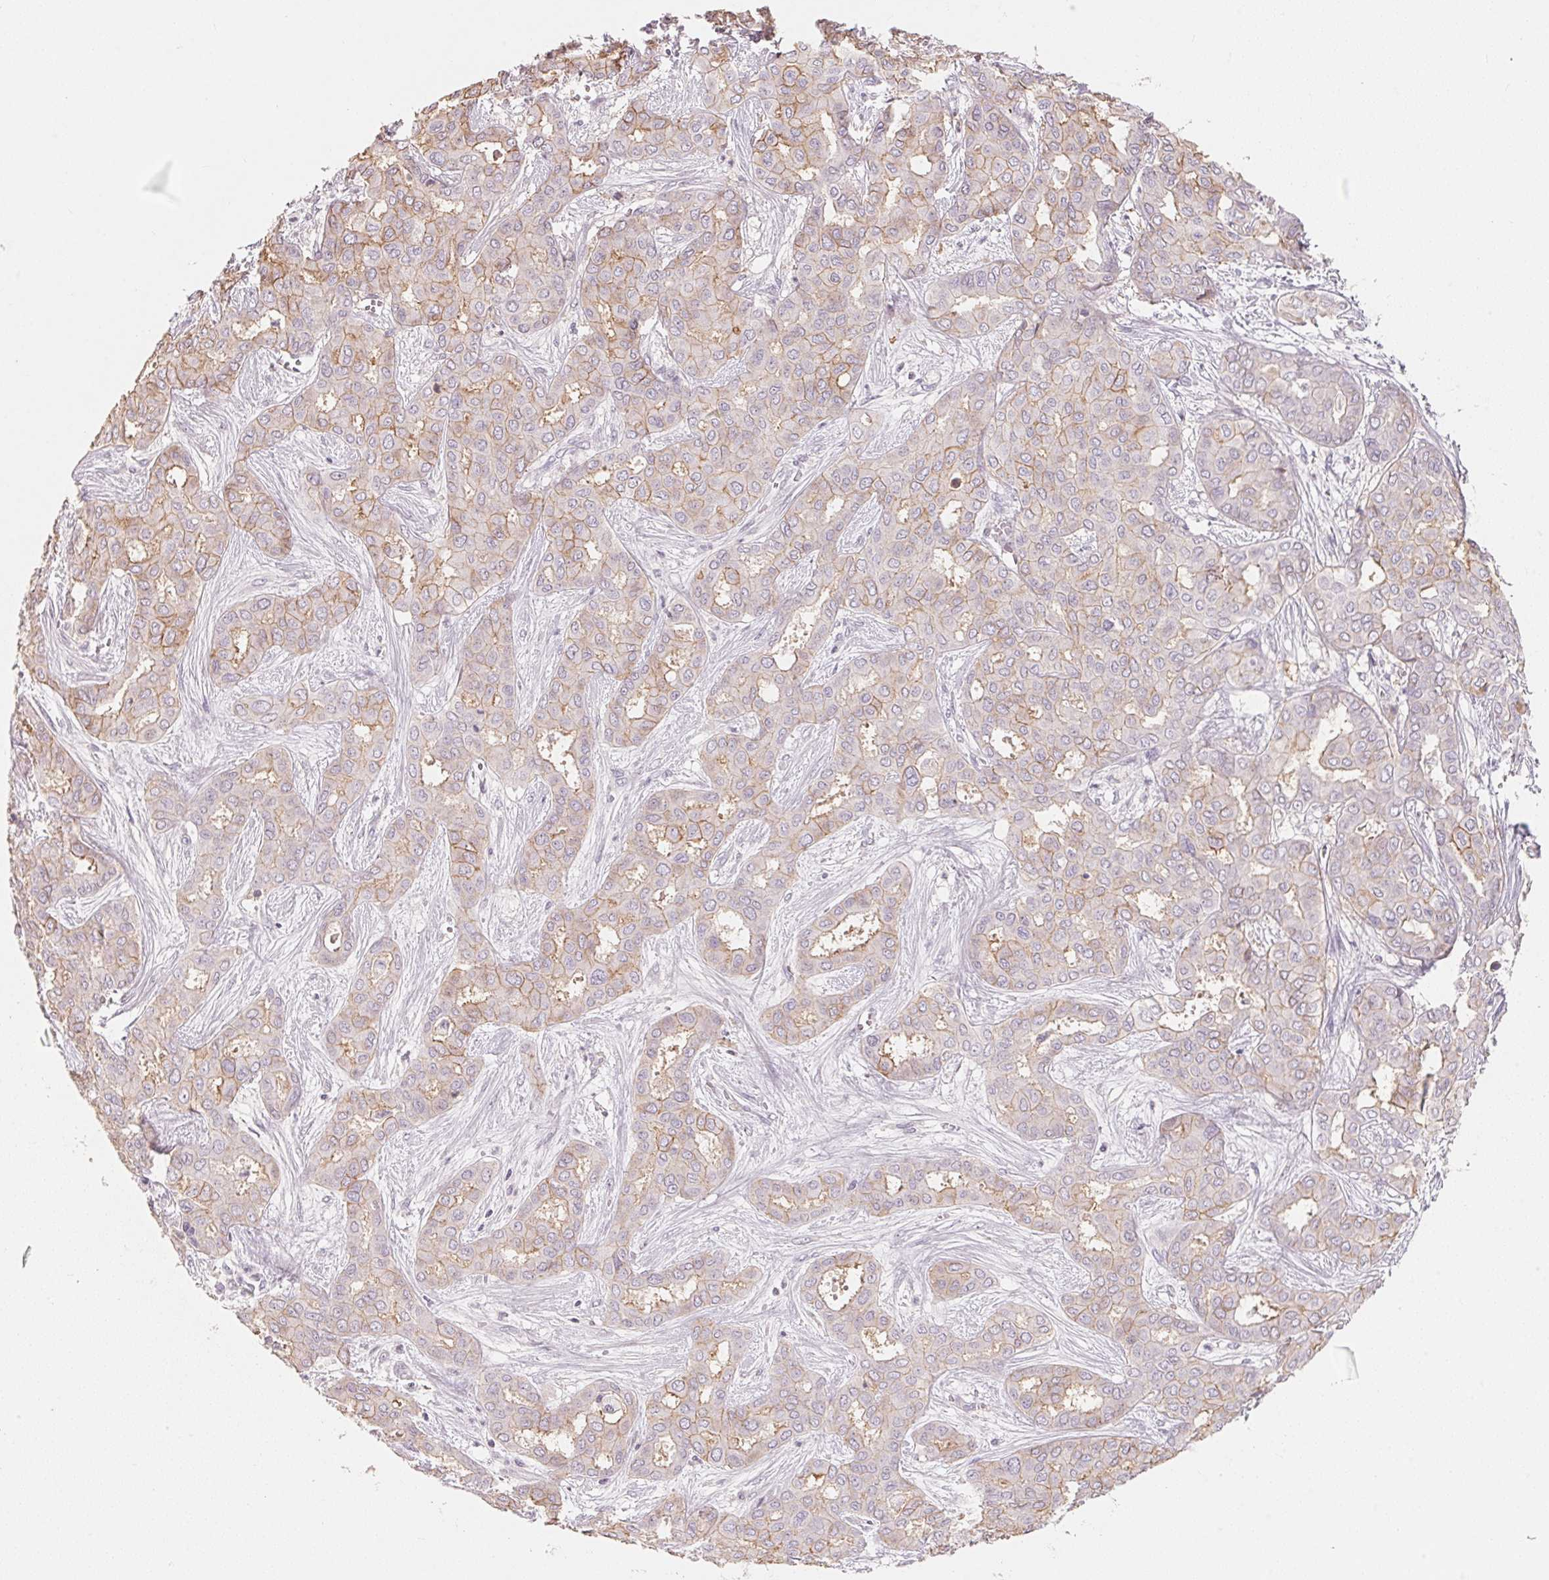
{"staining": {"intensity": "weak", "quantity": "25%-75%", "location": "cytoplasmic/membranous"}, "tissue": "liver cancer", "cell_type": "Tumor cells", "image_type": "cancer", "snomed": [{"axis": "morphology", "description": "Cholangiocarcinoma"}, {"axis": "topography", "description": "Liver"}], "caption": "Immunohistochemical staining of human cholangiocarcinoma (liver) demonstrates weak cytoplasmic/membranous protein staining in approximately 25%-75% of tumor cells.", "gene": "TP53AIP1", "patient": {"sex": "female", "age": 64}}